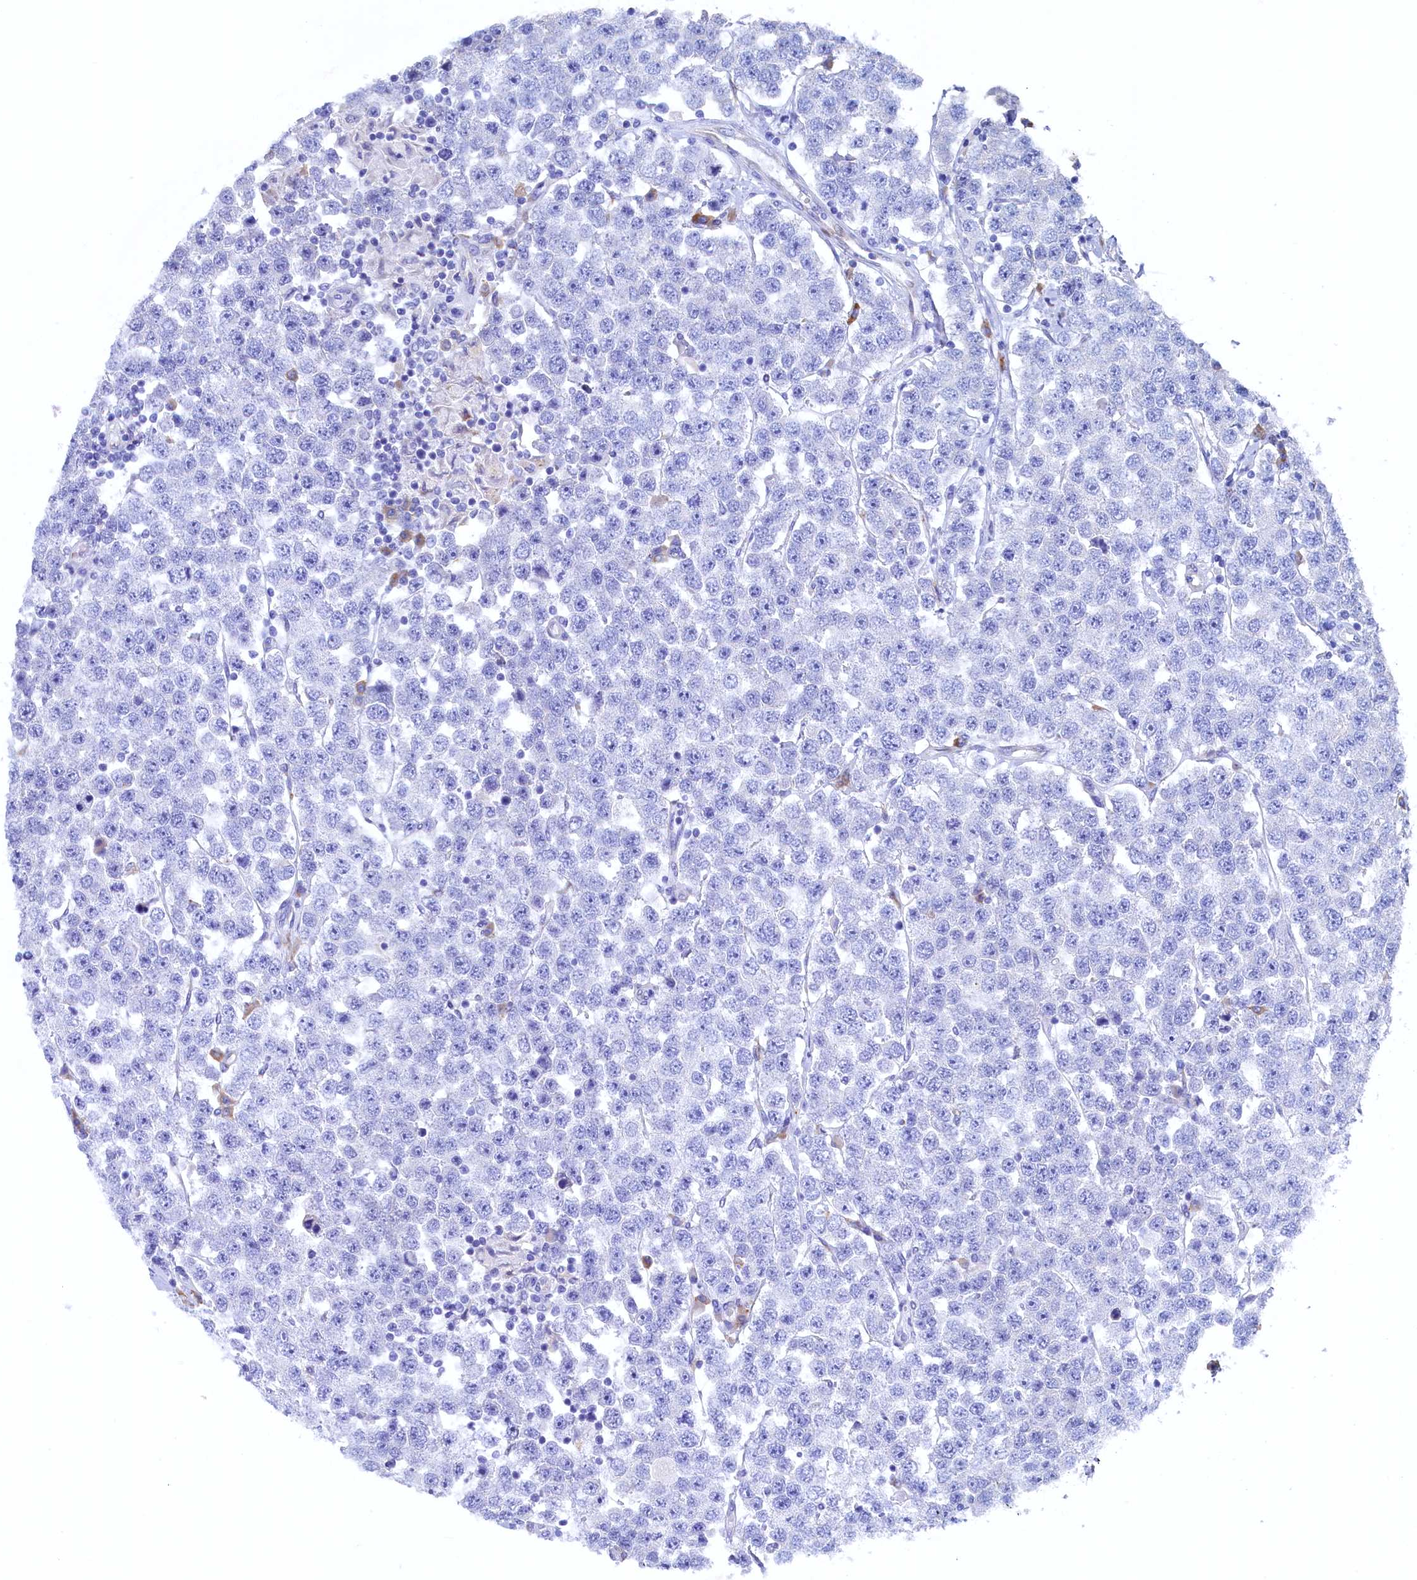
{"staining": {"intensity": "negative", "quantity": "none", "location": "none"}, "tissue": "testis cancer", "cell_type": "Tumor cells", "image_type": "cancer", "snomed": [{"axis": "morphology", "description": "Seminoma, NOS"}, {"axis": "topography", "description": "Testis"}], "caption": "Tumor cells show no significant protein positivity in testis cancer.", "gene": "CBLIF", "patient": {"sex": "male", "age": 28}}